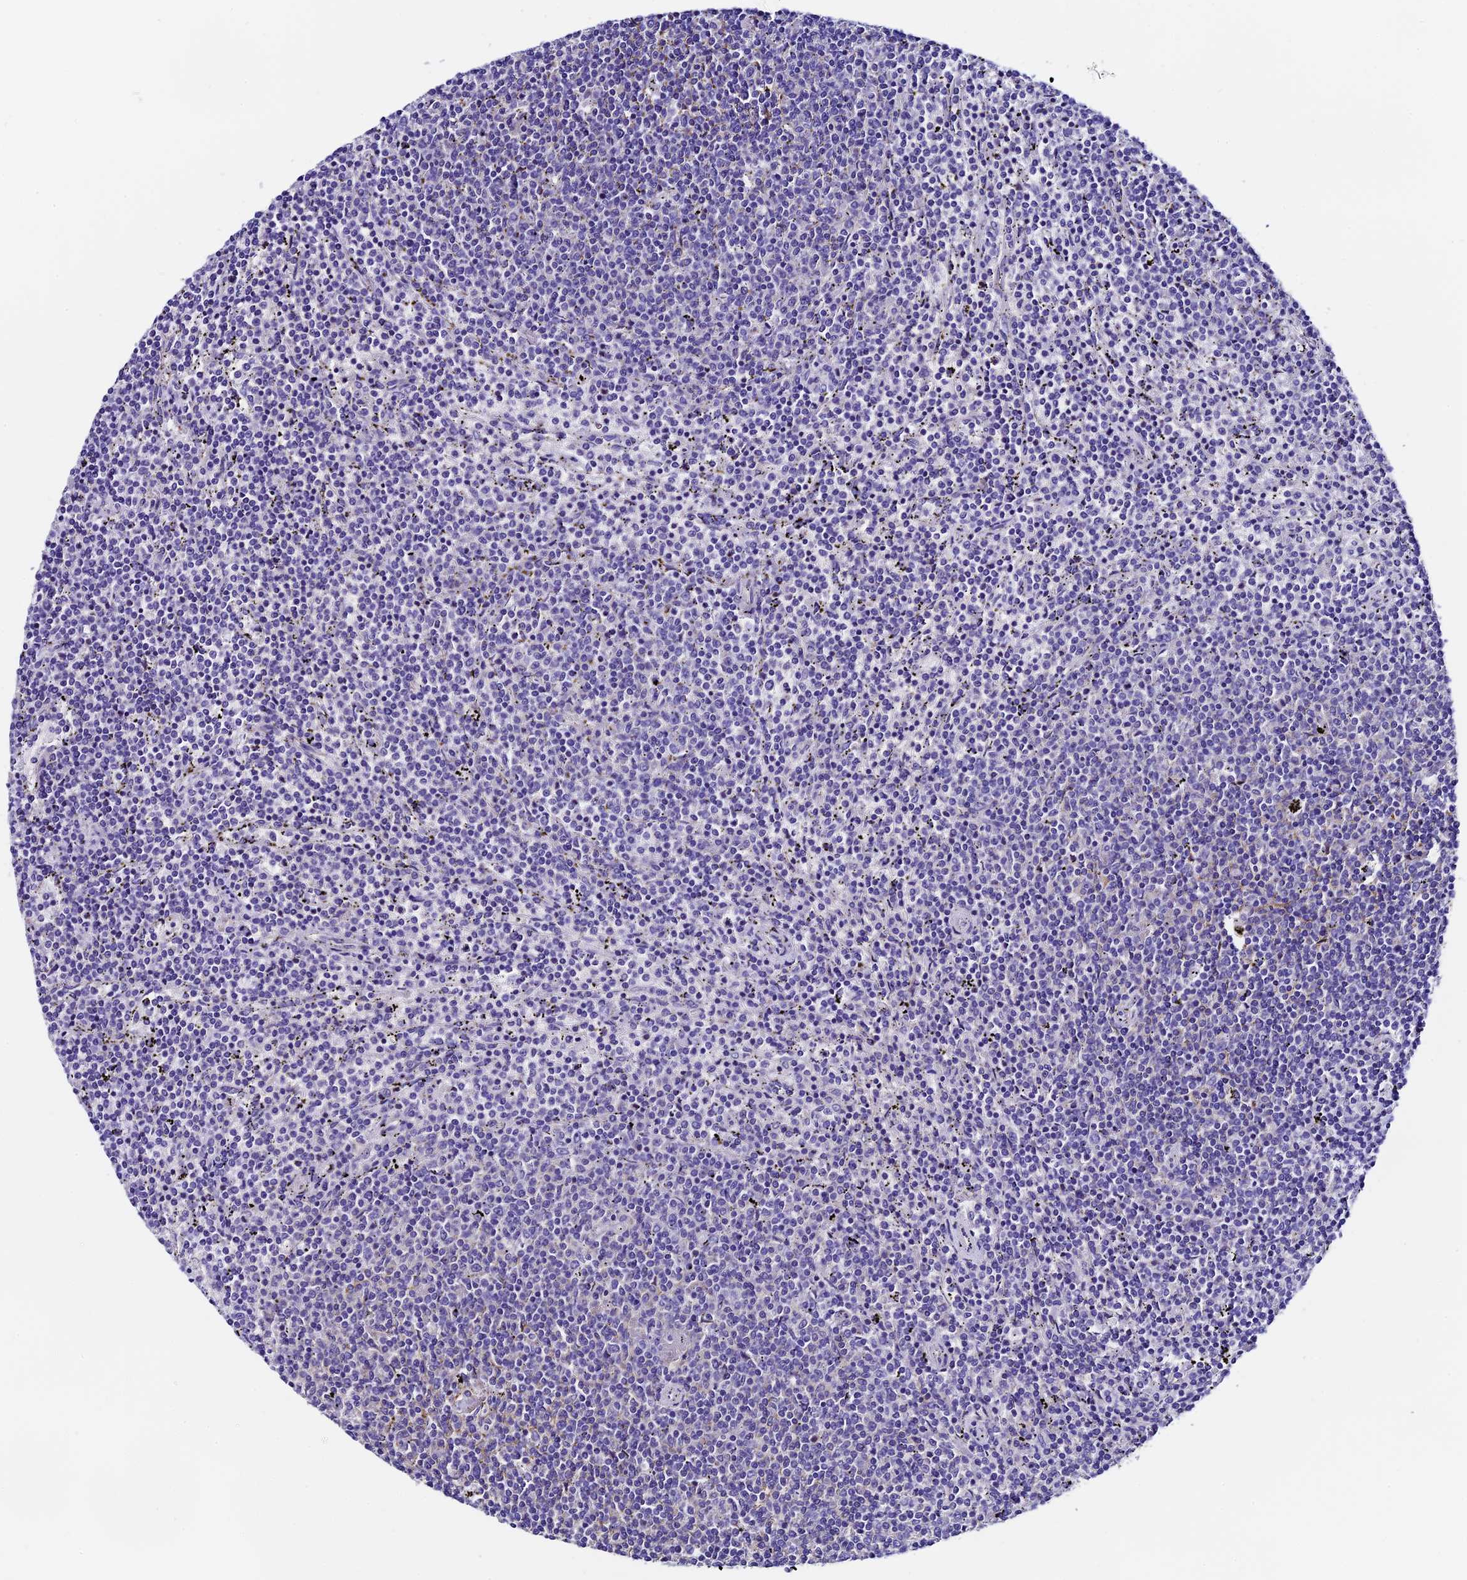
{"staining": {"intensity": "negative", "quantity": "none", "location": "none"}, "tissue": "lymphoma", "cell_type": "Tumor cells", "image_type": "cancer", "snomed": [{"axis": "morphology", "description": "Malignant lymphoma, non-Hodgkin's type, Low grade"}, {"axis": "topography", "description": "Spleen"}], "caption": "Protein analysis of malignant lymphoma, non-Hodgkin's type (low-grade) demonstrates no significant staining in tumor cells.", "gene": "COMTD1", "patient": {"sex": "female", "age": 50}}